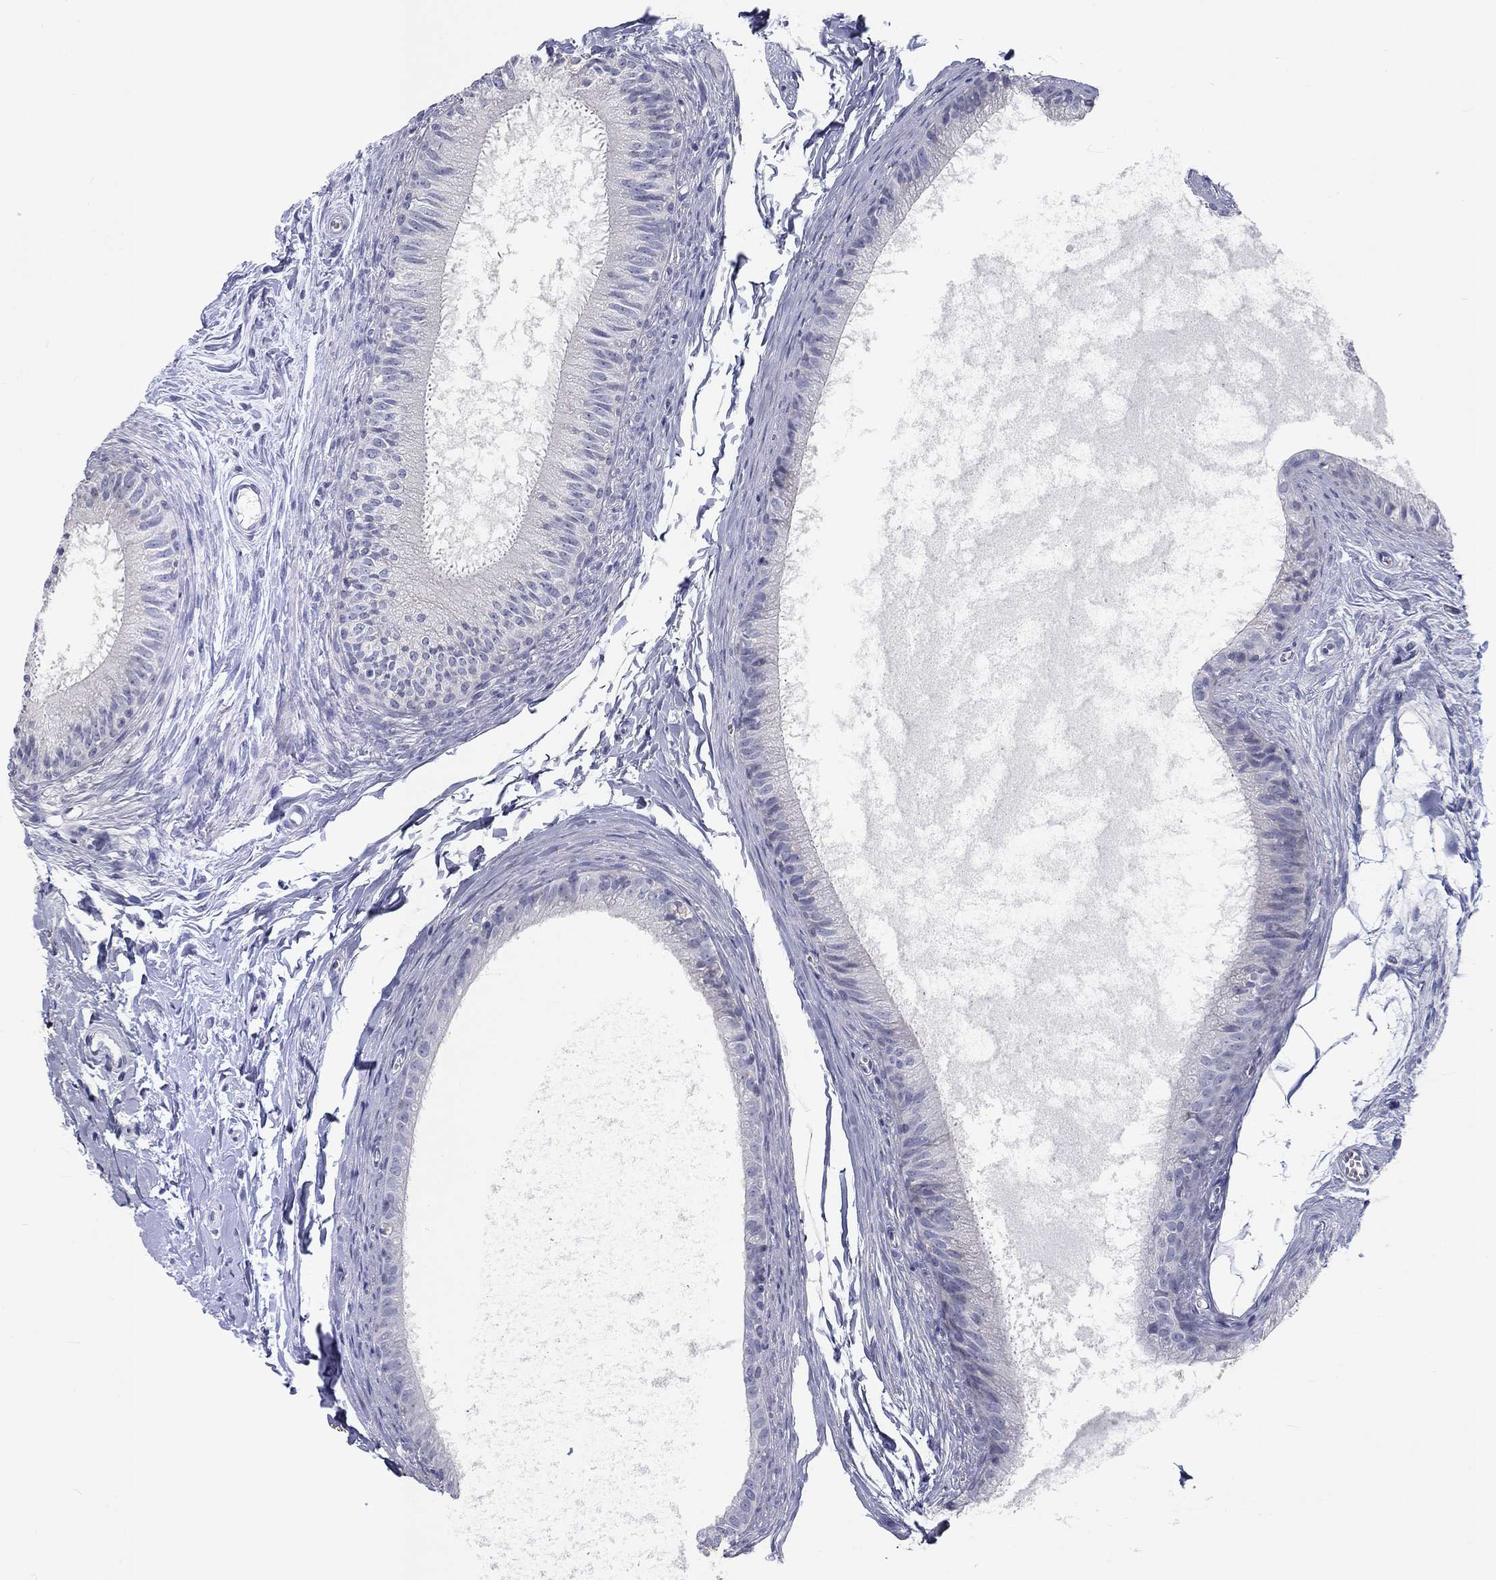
{"staining": {"intensity": "negative", "quantity": "none", "location": "none"}, "tissue": "epididymis", "cell_type": "Glandular cells", "image_type": "normal", "snomed": [{"axis": "morphology", "description": "Normal tissue, NOS"}, {"axis": "topography", "description": "Epididymis"}], "caption": "Glandular cells show no significant positivity in unremarkable epididymis.", "gene": "CALB1", "patient": {"sex": "male", "age": 51}}